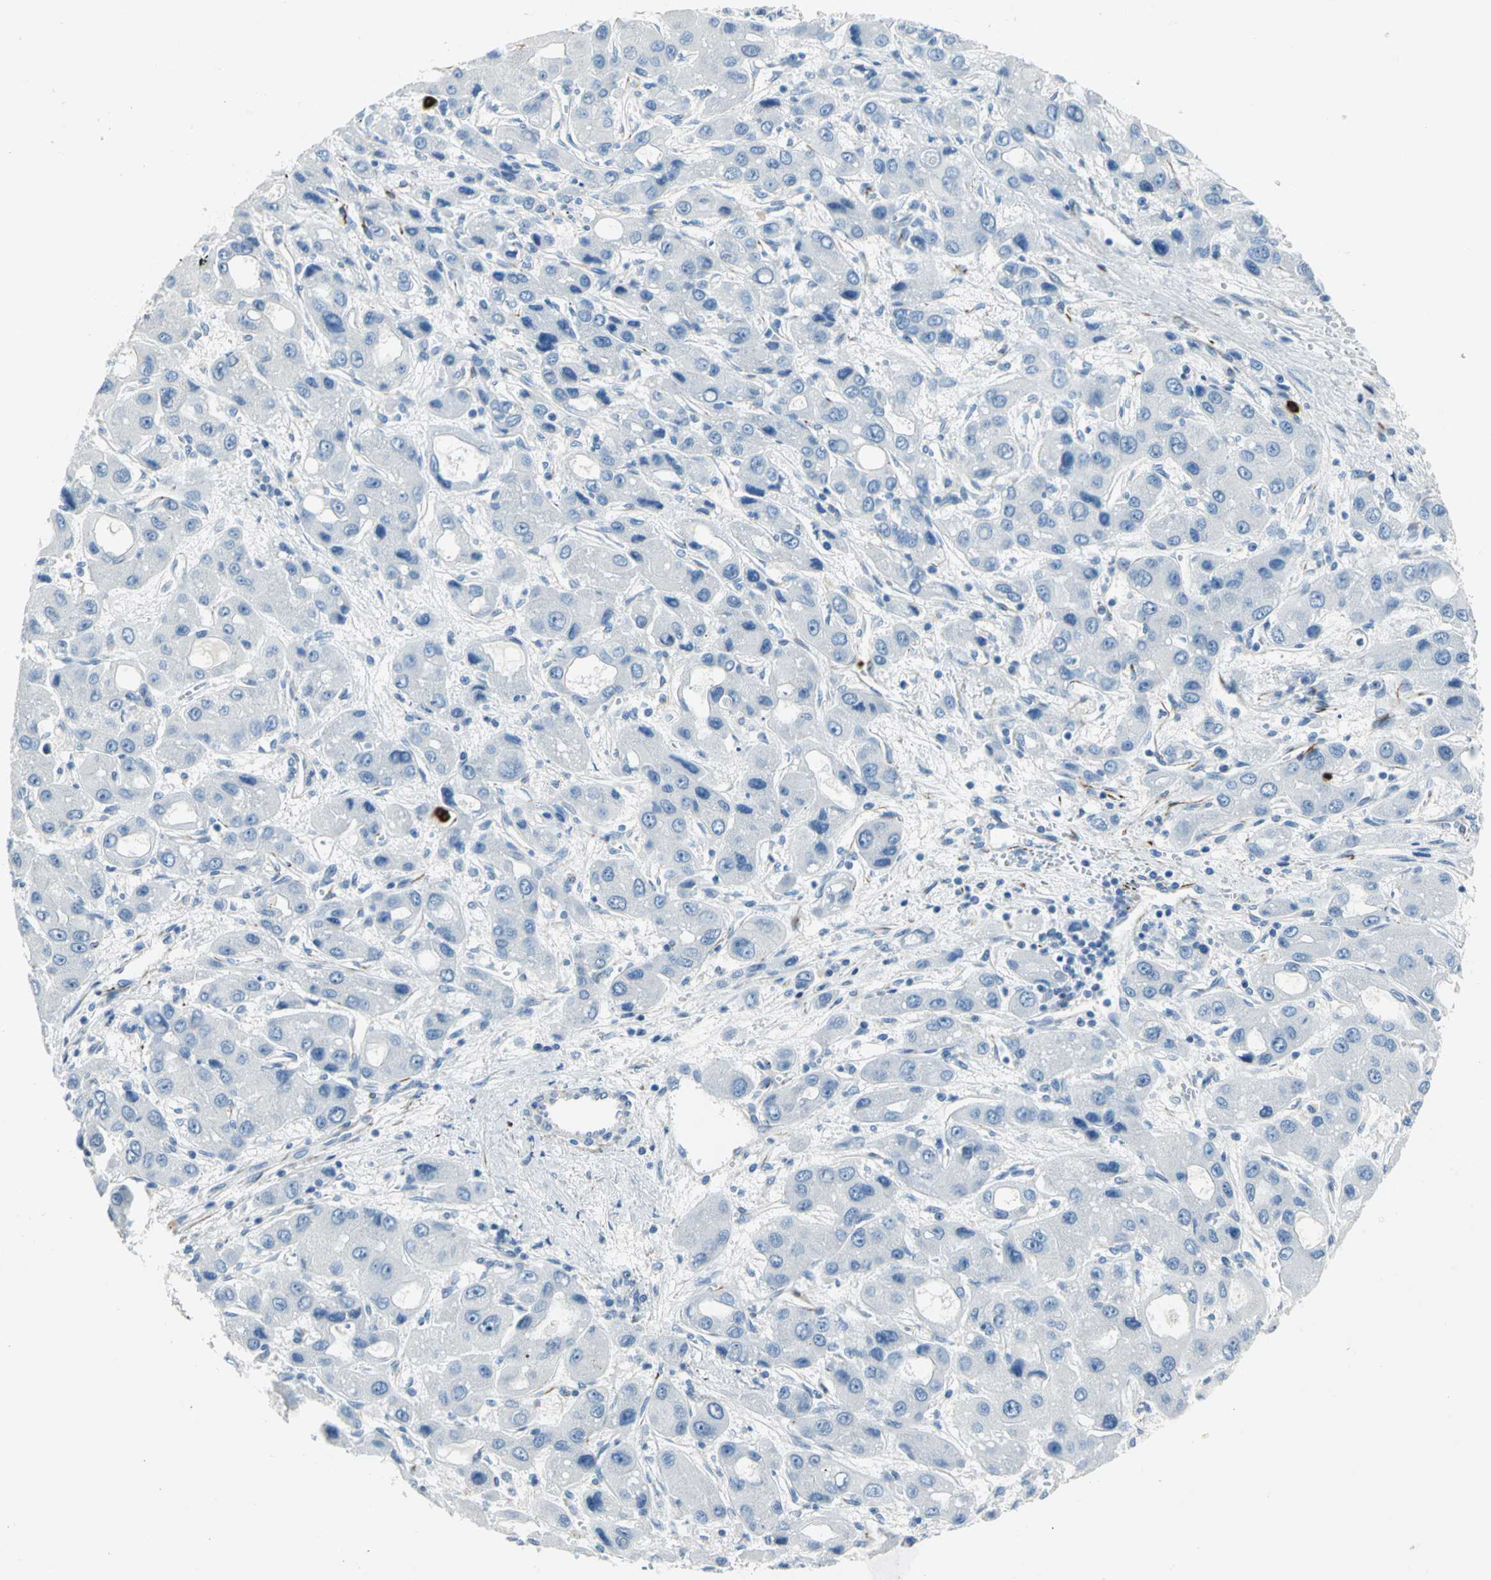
{"staining": {"intensity": "negative", "quantity": "none", "location": "none"}, "tissue": "liver cancer", "cell_type": "Tumor cells", "image_type": "cancer", "snomed": [{"axis": "morphology", "description": "Carcinoma, Hepatocellular, NOS"}, {"axis": "topography", "description": "Liver"}], "caption": "Liver cancer stained for a protein using immunohistochemistry (IHC) demonstrates no positivity tumor cells.", "gene": "ALOX15", "patient": {"sex": "male", "age": 55}}